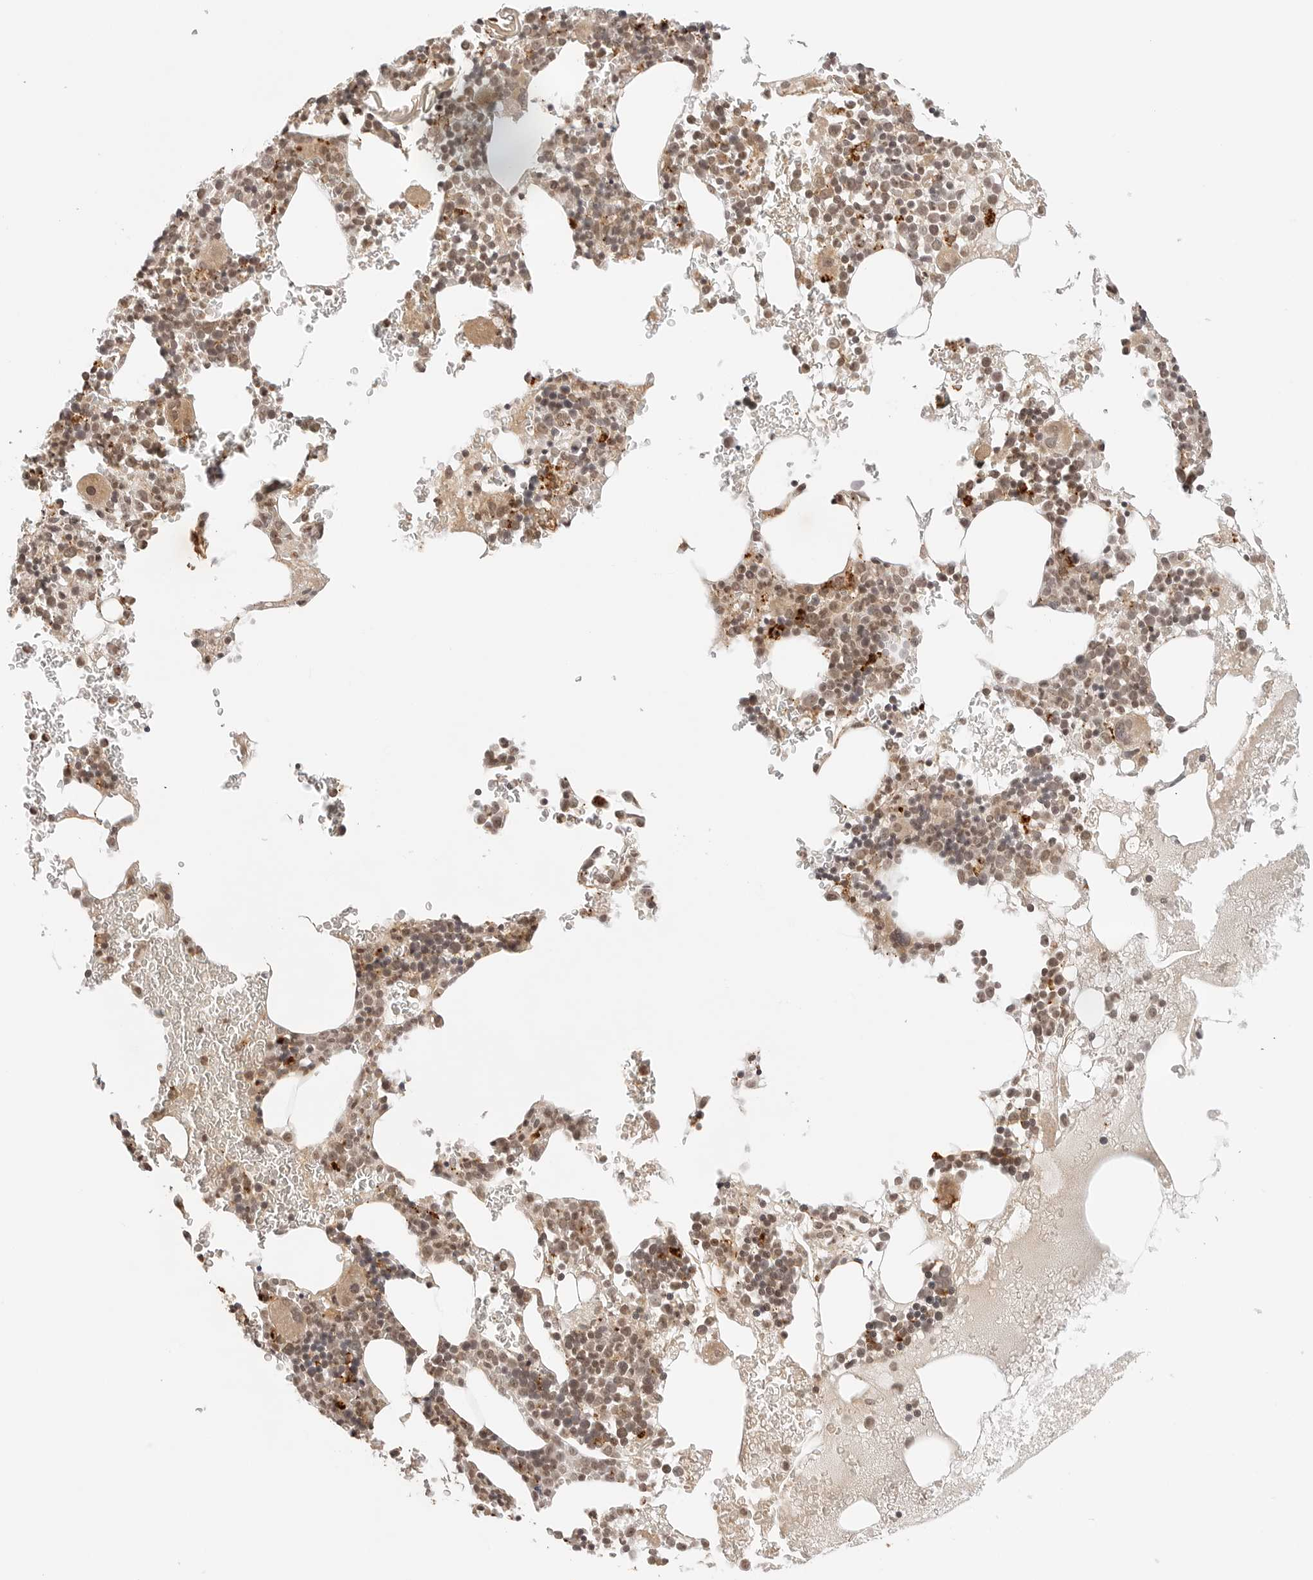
{"staining": {"intensity": "moderate", "quantity": ">75%", "location": "cytoplasmic/membranous,nuclear"}, "tissue": "bone marrow", "cell_type": "Hematopoietic cells", "image_type": "normal", "snomed": [{"axis": "morphology", "description": "Normal tissue, NOS"}, {"axis": "topography", "description": "Bone marrow"}], "caption": "The photomicrograph displays staining of benign bone marrow, revealing moderate cytoplasmic/membranous,nuclear protein expression (brown color) within hematopoietic cells. The staining is performed using DAB brown chromogen to label protein expression. The nuclei are counter-stained blue using hematoxylin.", "gene": "GPR34", "patient": {"sex": "male", "age": 73}}